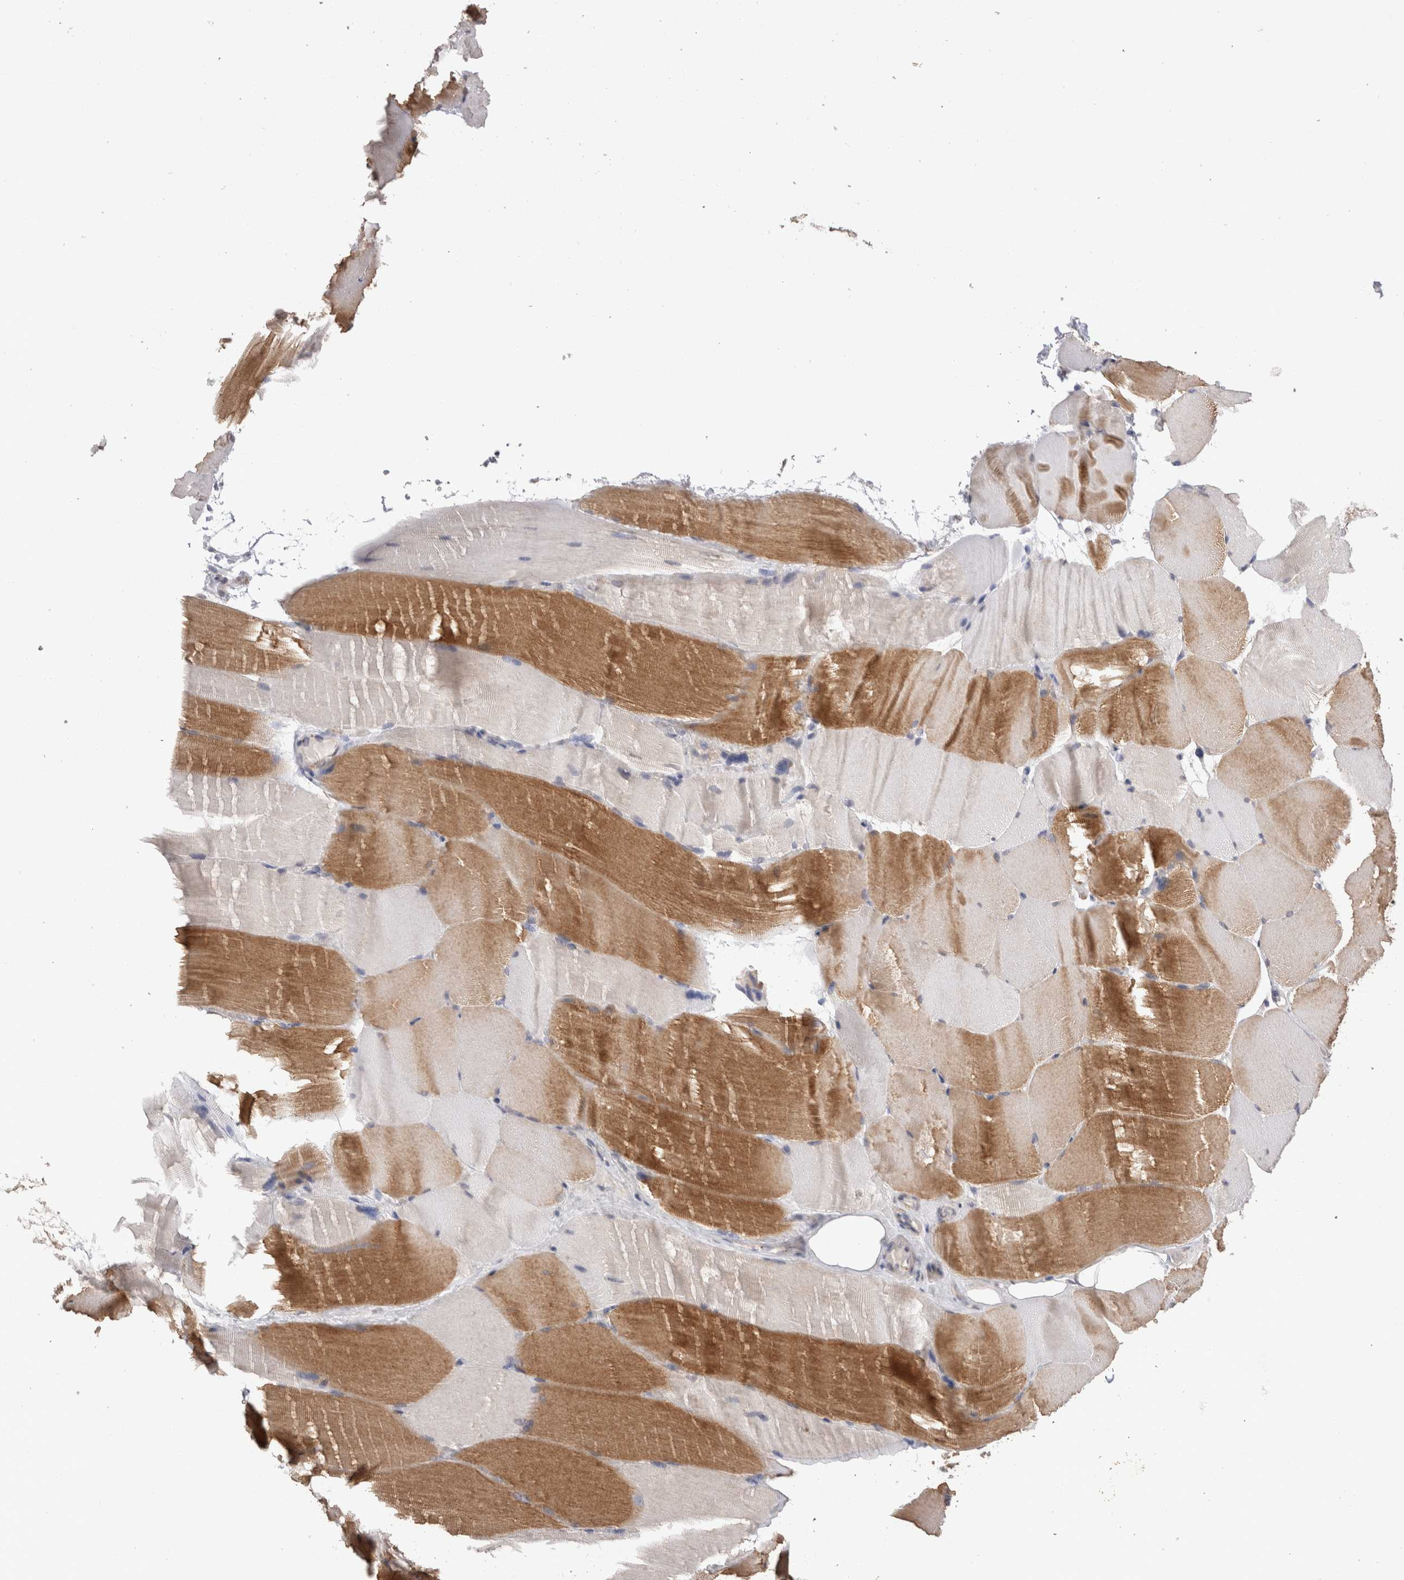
{"staining": {"intensity": "moderate", "quantity": "25%-75%", "location": "cytoplasmic/membranous"}, "tissue": "skeletal muscle", "cell_type": "Myocytes", "image_type": "normal", "snomed": [{"axis": "morphology", "description": "Normal tissue, NOS"}, {"axis": "topography", "description": "Skeletal muscle"}, {"axis": "topography", "description": "Parathyroid gland"}], "caption": "Skeletal muscle was stained to show a protein in brown. There is medium levels of moderate cytoplasmic/membranous expression in approximately 25%-75% of myocytes.", "gene": "CDH6", "patient": {"sex": "female", "age": 37}}